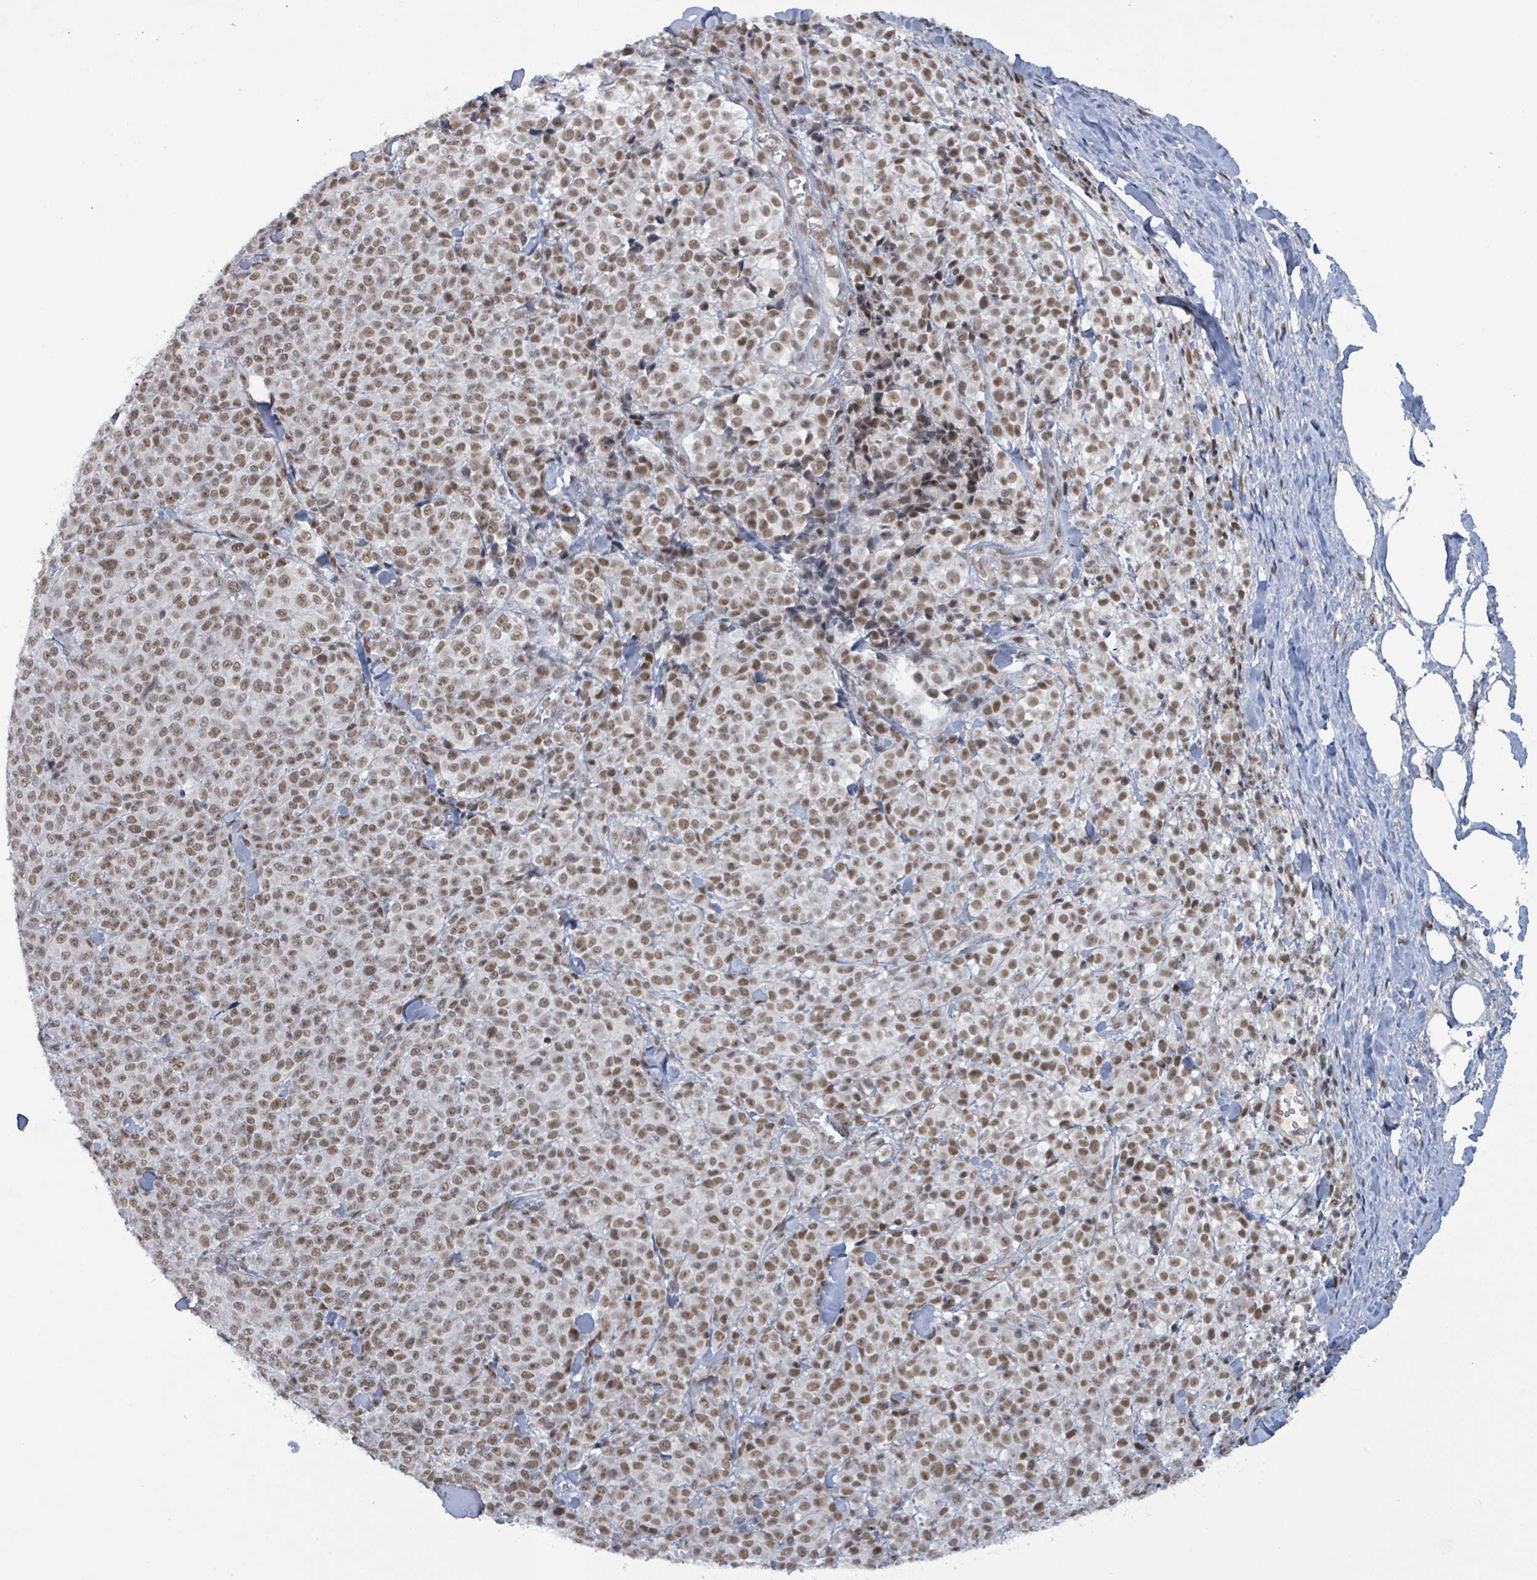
{"staining": {"intensity": "moderate", "quantity": ">75%", "location": "nuclear"}, "tissue": "melanoma", "cell_type": "Tumor cells", "image_type": "cancer", "snomed": [{"axis": "morphology", "description": "Normal tissue, NOS"}, {"axis": "morphology", "description": "Malignant melanoma, NOS"}, {"axis": "topography", "description": "Skin"}], "caption": "Tumor cells exhibit moderate nuclear positivity in approximately >75% of cells in melanoma.", "gene": "BANP", "patient": {"sex": "female", "age": 34}}